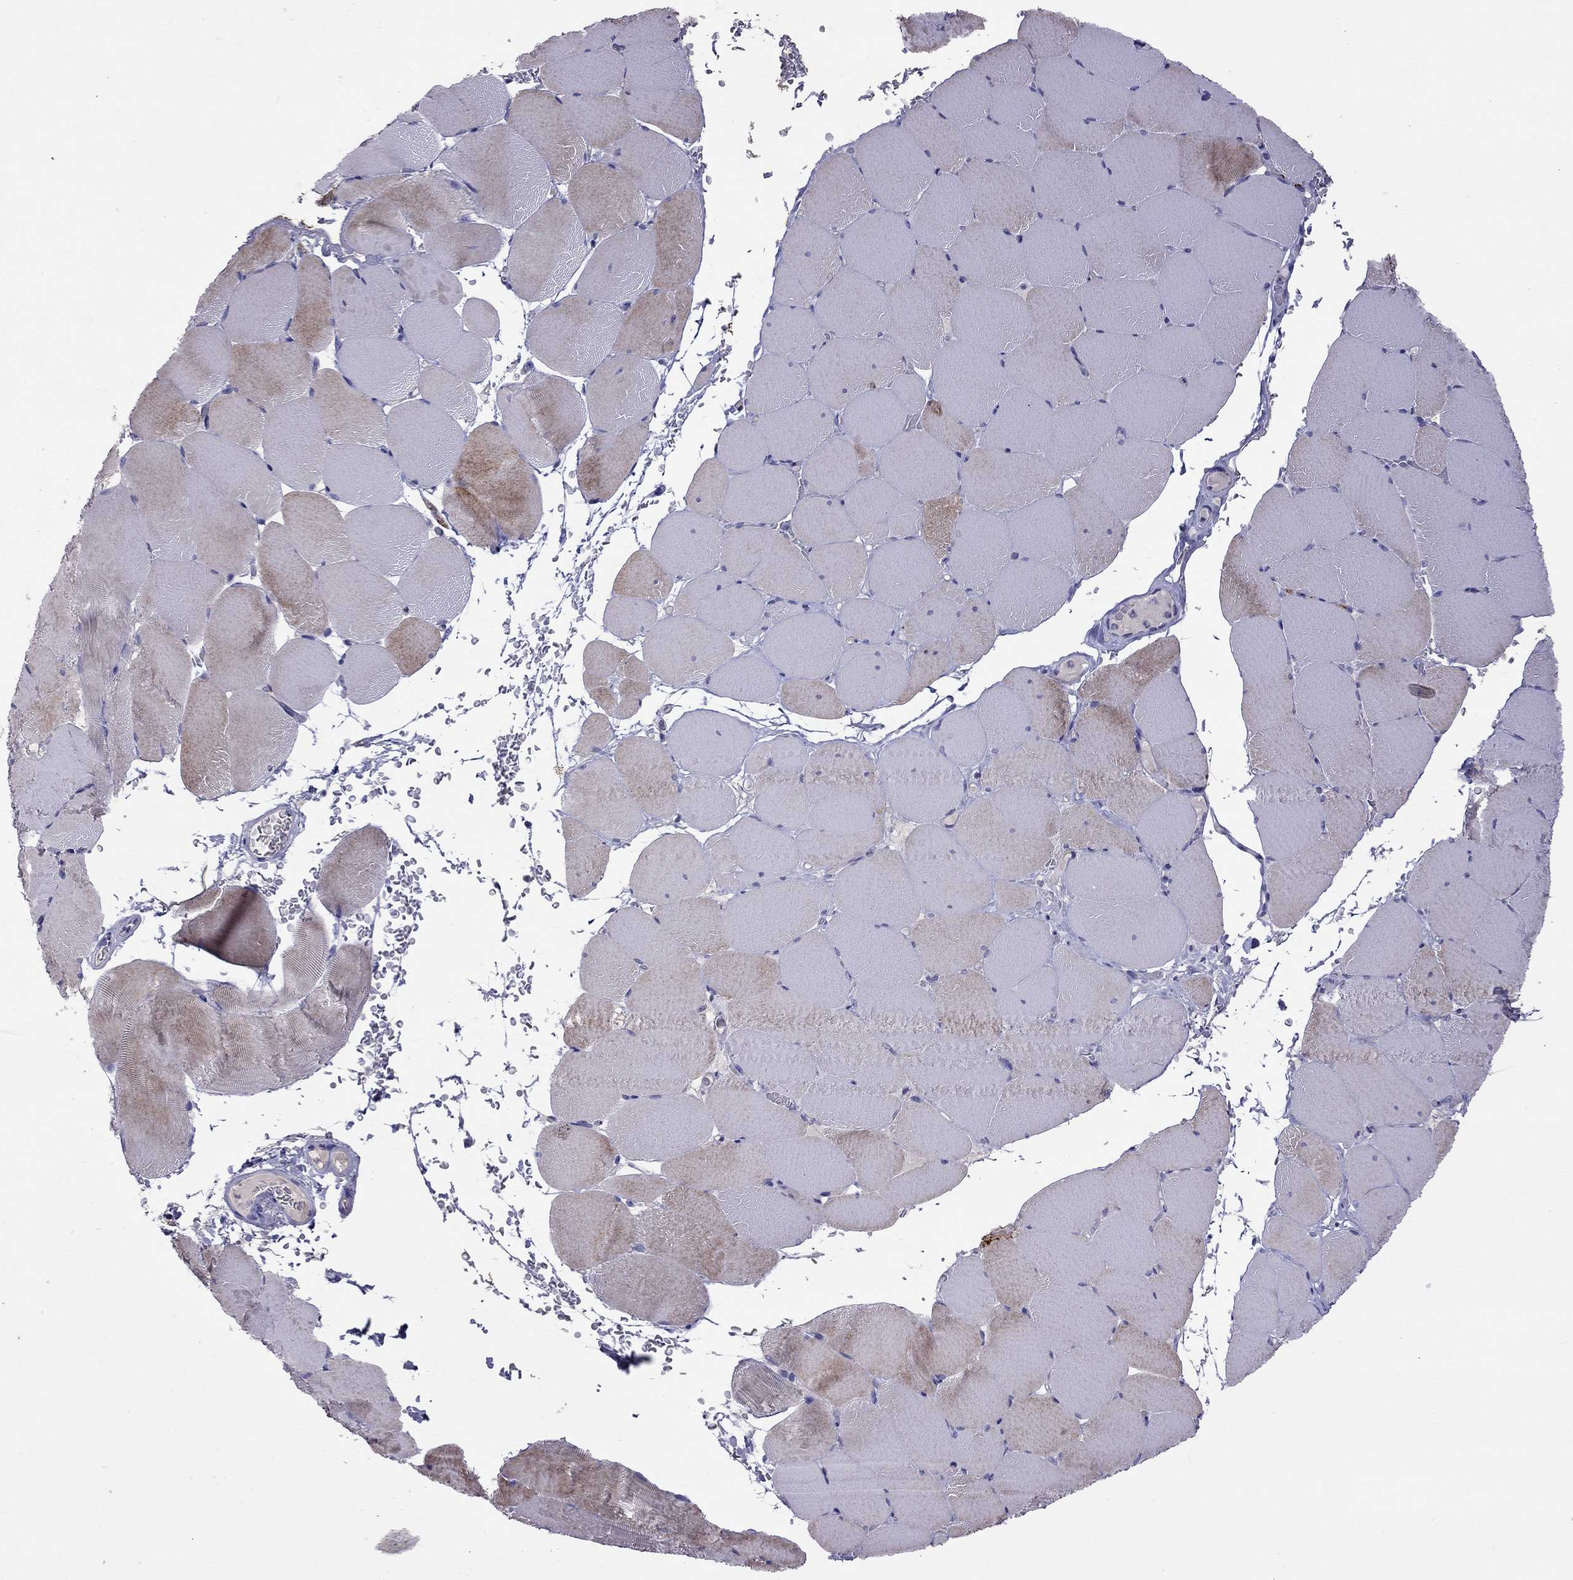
{"staining": {"intensity": "moderate", "quantity": "<25%", "location": "cytoplasmic/membranous"}, "tissue": "skeletal muscle", "cell_type": "Myocytes", "image_type": "normal", "snomed": [{"axis": "morphology", "description": "Normal tissue, NOS"}, {"axis": "topography", "description": "Skeletal muscle"}], "caption": "Skeletal muscle stained with DAB (3,3'-diaminobenzidine) immunohistochemistry shows low levels of moderate cytoplasmic/membranous expression in about <25% of myocytes.", "gene": "CFAP91", "patient": {"sex": "female", "age": 37}}